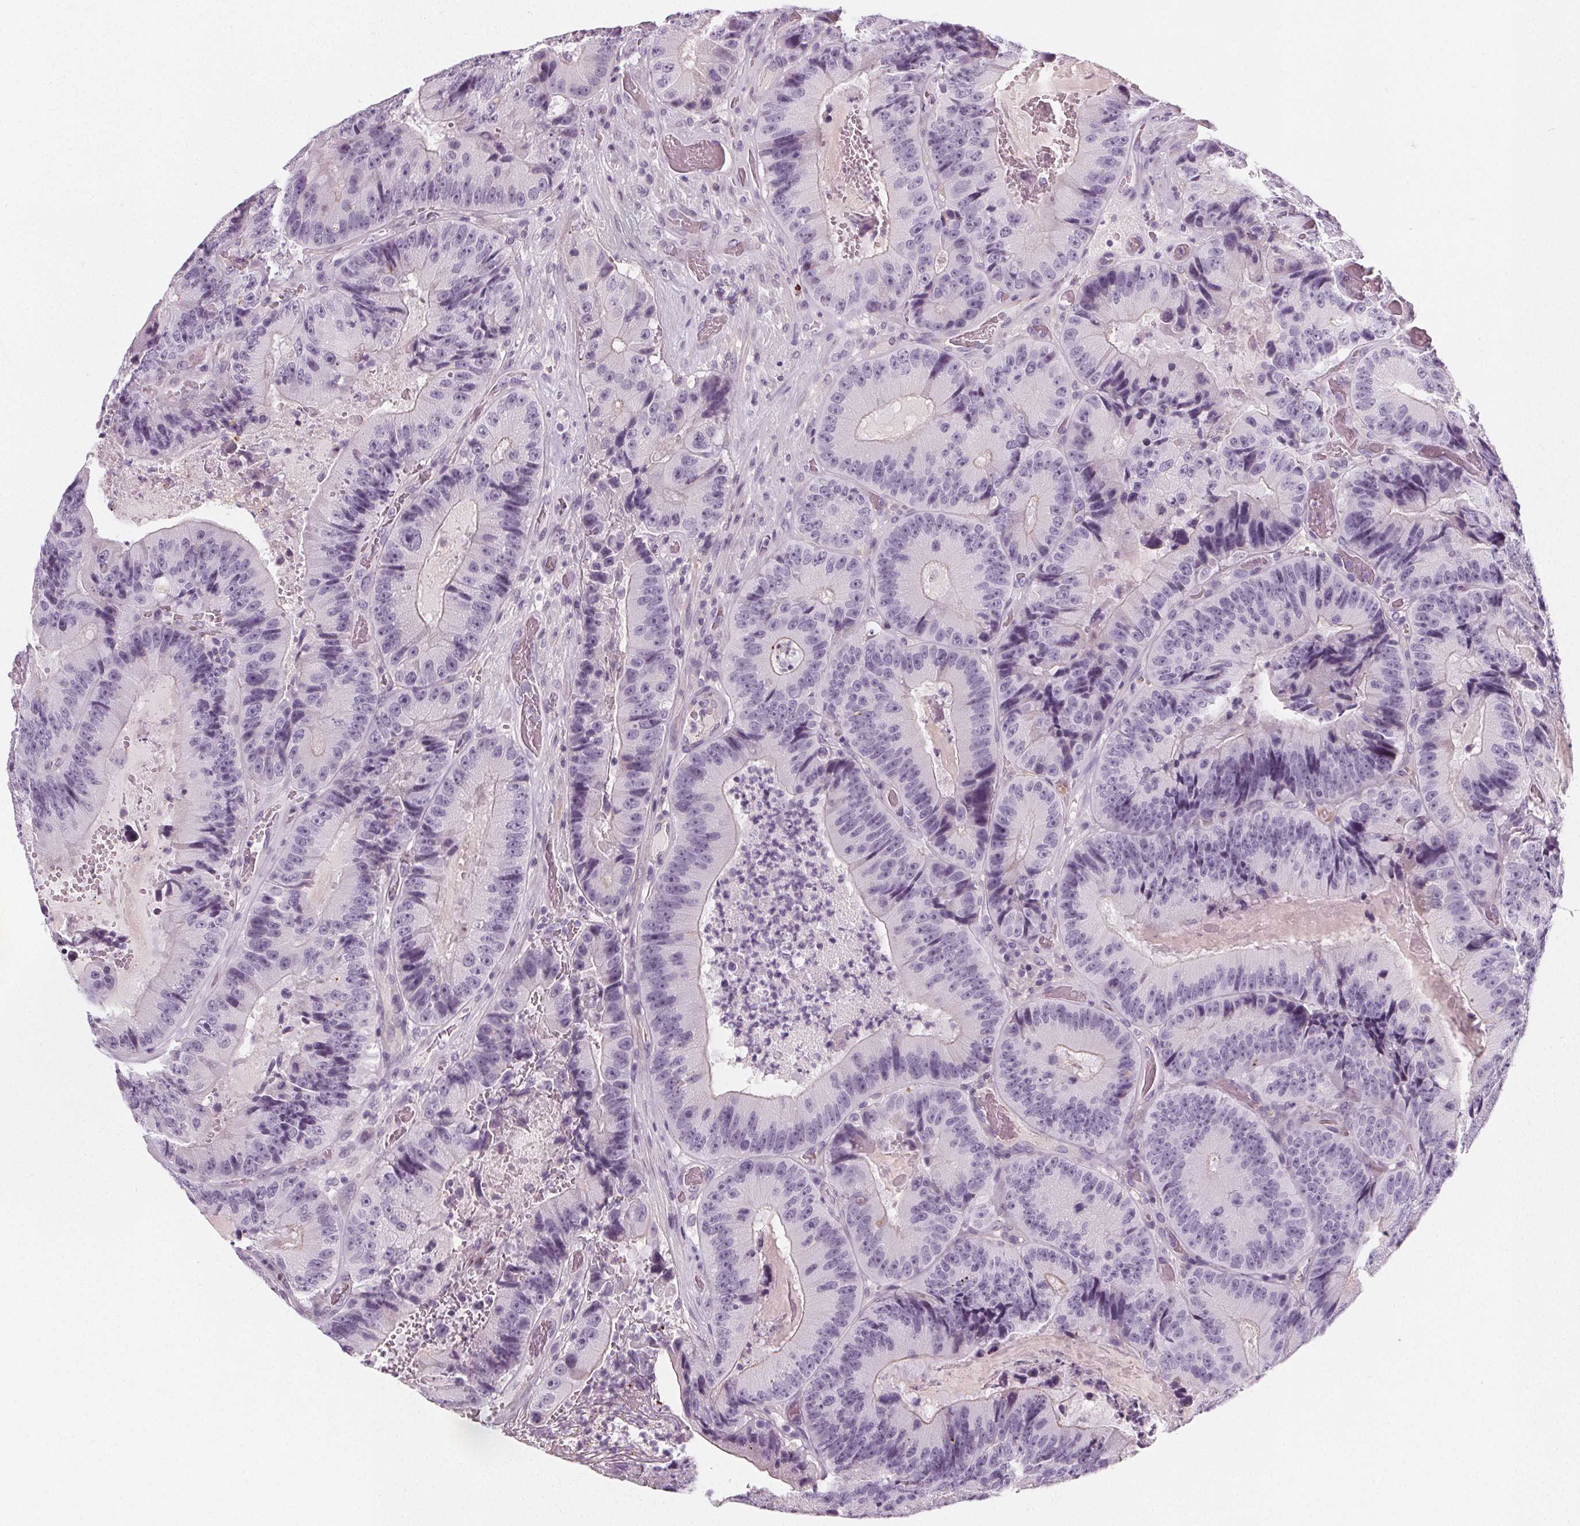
{"staining": {"intensity": "negative", "quantity": "none", "location": "none"}, "tissue": "colorectal cancer", "cell_type": "Tumor cells", "image_type": "cancer", "snomed": [{"axis": "morphology", "description": "Adenocarcinoma, NOS"}, {"axis": "topography", "description": "Colon"}], "caption": "Immunohistochemistry (IHC) of human colorectal adenocarcinoma reveals no positivity in tumor cells.", "gene": "SLC5A12", "patient": {"sex": "female", "age": 86}}